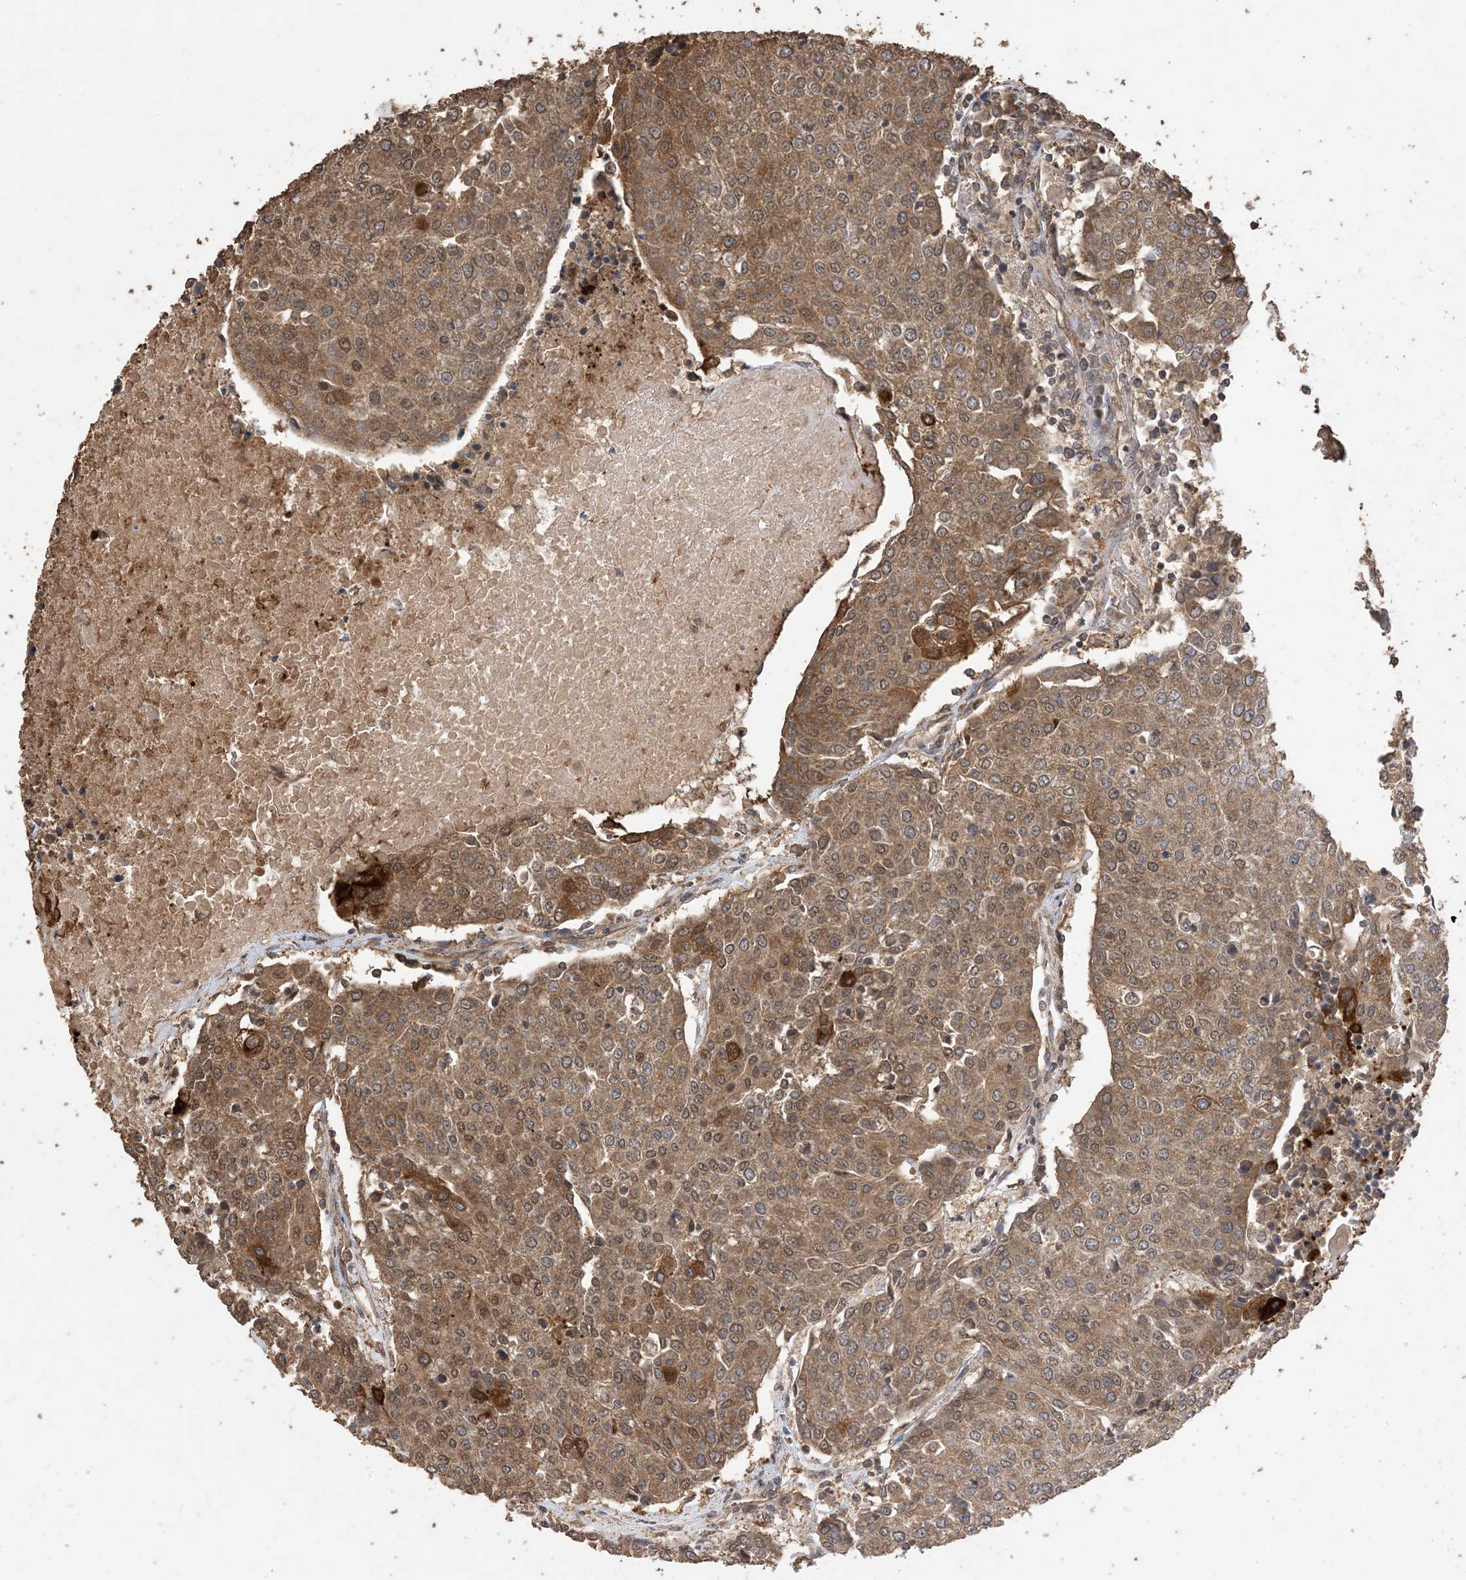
{"staining": {"intensity": "moderate", "quantity": ">75%", "location": "cytoplasmic/membranous"}, "tissue": "urothelial cancer", "cell_type": "Tumor cells", "image_type": "cancer", "snomed": [{"axis": "morphology", "description": "Urothelial carcinoma, High grade"}, {"axis": "topography", "description": "Urinary bladder"}], "caption": "Protein expression analysis of human high-grade urothelial carcinoma reveals moderate cytoplasmic/membranous expression in approximately >75% of tumor cells.", "gene": "ZKSCAN5", "patient": {"sex": "female", "age": 85}}